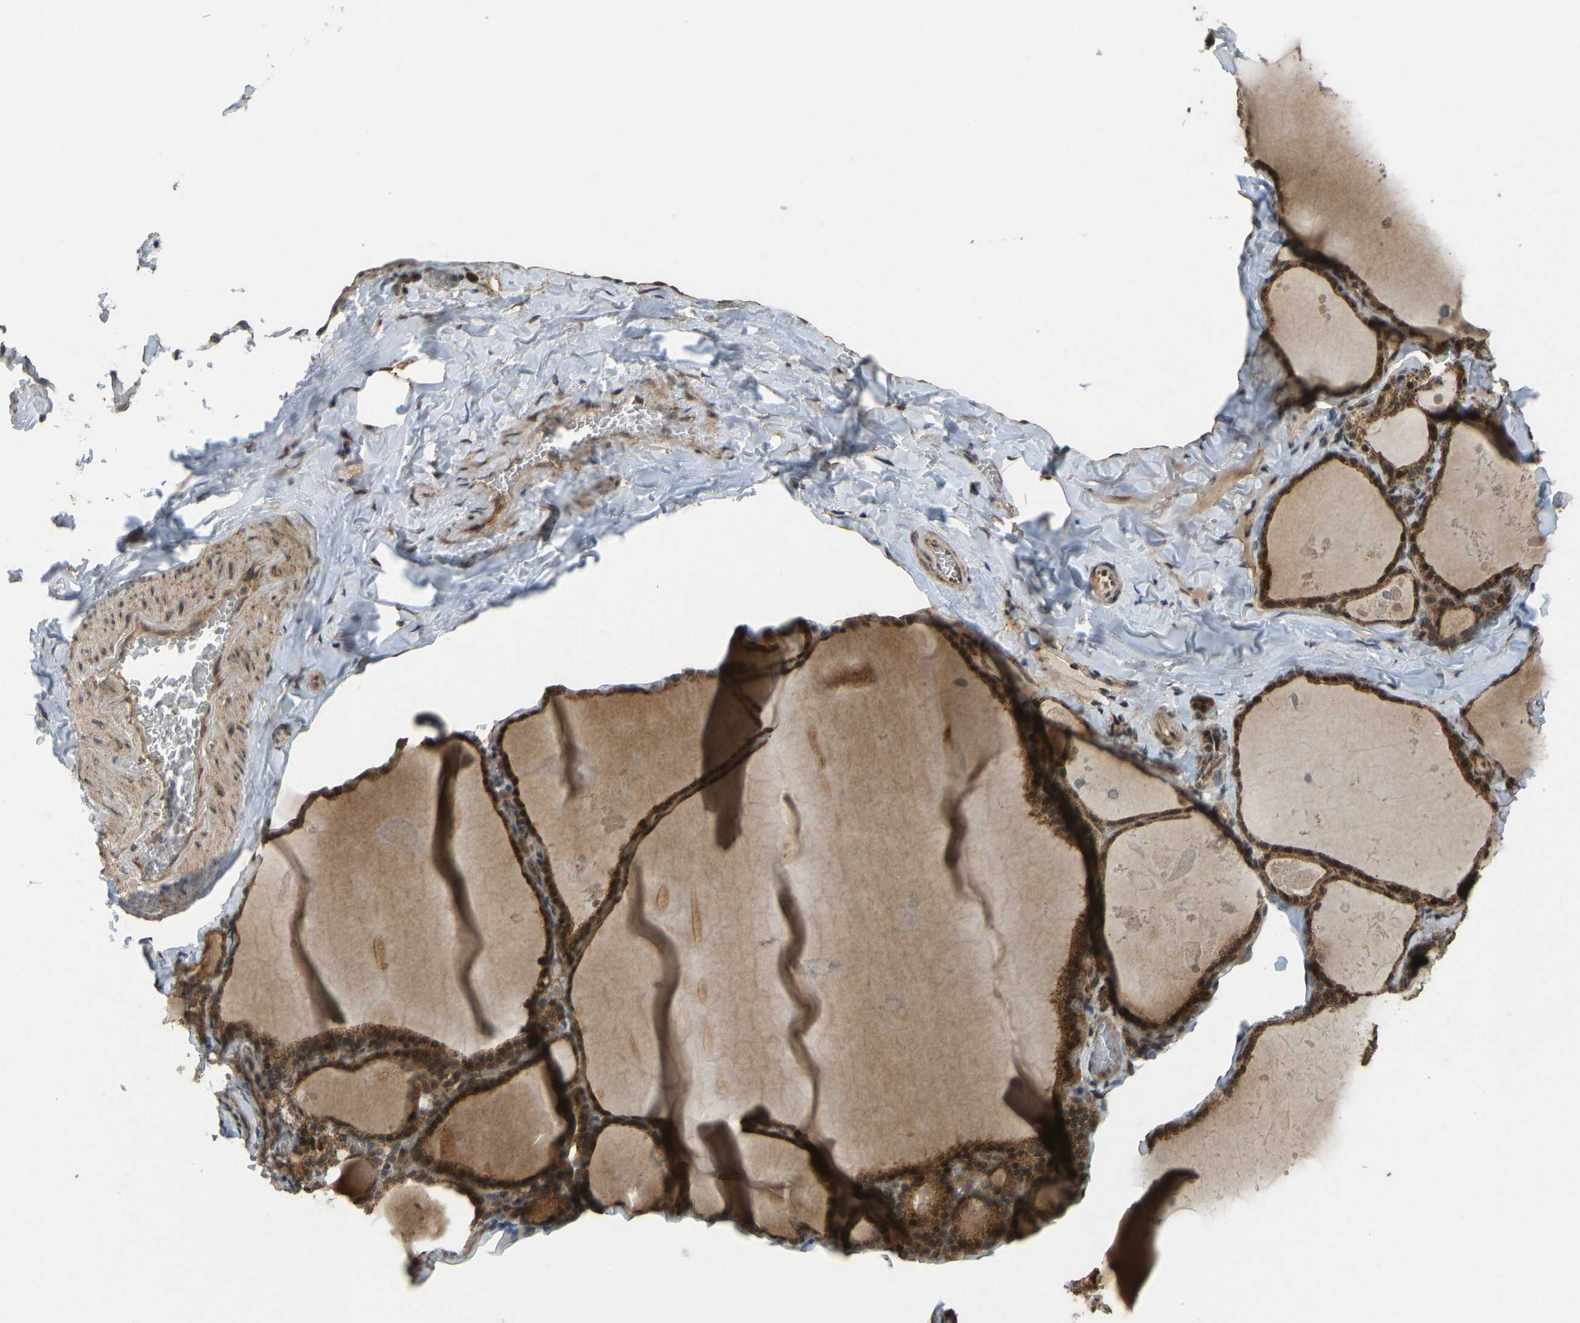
{"staining": {"intensity": "strong", "quantity": ">75%", "location": "cytoplasmic/membranous"}, "tissue": "thyroid gland", "cell_type": "Glandular cells", "image_type": "normal", "snomed": [{"axis": "morphology", "description": "Normal tissue, NOS"}, {"axis": "topography", "description": "Thyroid gland"}], "caption": "Immunohistochemistry staining of normal thyroid gland, which reveals high levels of strong cytoplasmic/membranous staining in about >75% of glandular cells indicating strong cytoplasmic/membranous protein staining. The staining was performed using DAB (brown) for protein detection and nuclei were counterstained in hematoxylin (blue).", "gene": "ACADS", "patient": {"sex": "male", "age": 56}}